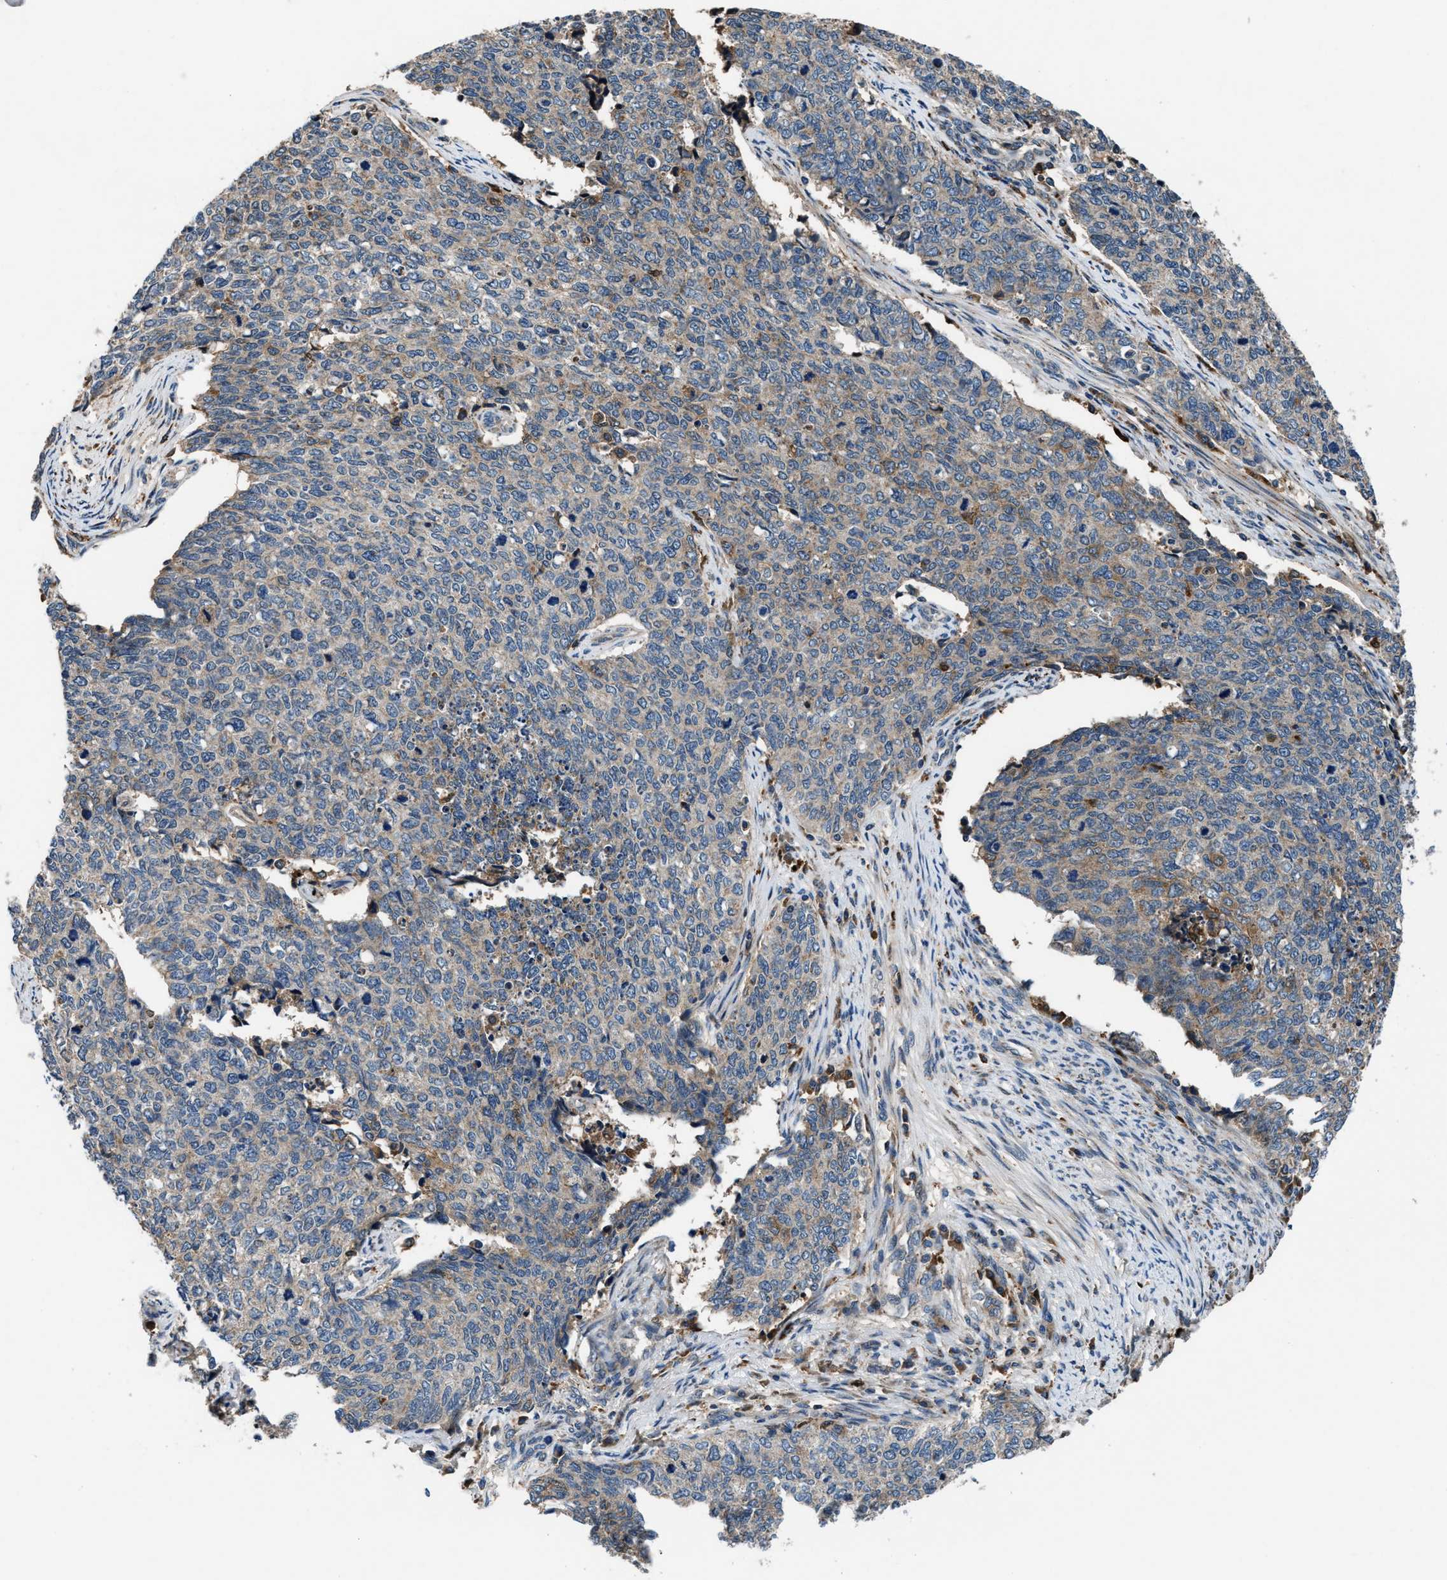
{"staining": {"intensity": "weak", "quantity": "<25%", "location": "cytoplasmic/membranous"}, "tissue": "cervical cancer", "cell_type": "Tumor cells", "image_type": "cancer", "snomed": [{"axis": "morphology", "description": "Squamous cell carcinoma, NOS"}, {"axis": "topography", "description": "Cervix"}], "caption": "Cervical squamous cell carcinoma stained for a protein using IHC displays no expression tumor cells.", "gene": "FAM221A", "patient": {"sex": "female", "age": 63}}